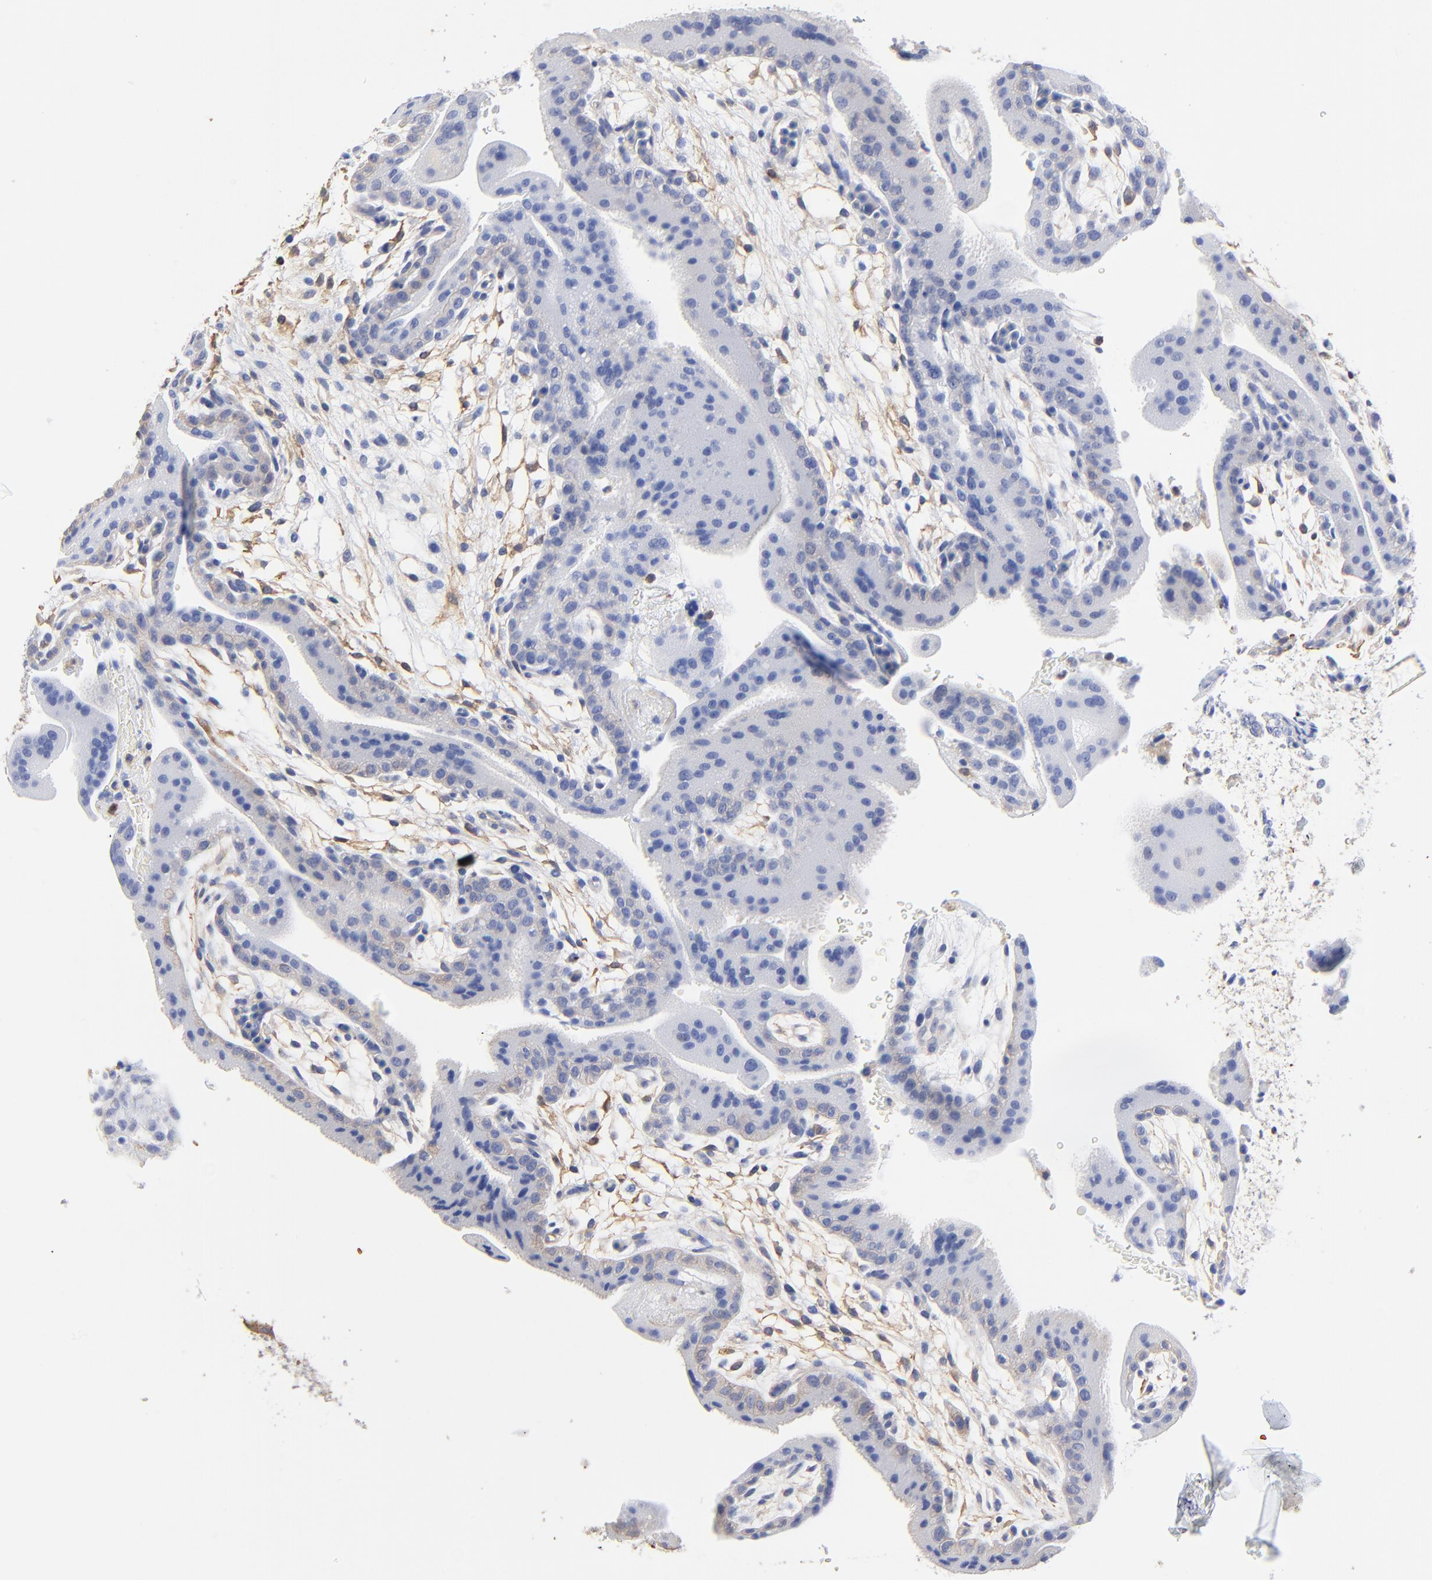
{"staining": {"intensity": "negative", "quantity": "none", "location": "none"}, "tissue": "placenta", "cell_type": "Trophoblastic cells", "image_type": "normal", "snomed": [{"axis": "morphology", "description": "Normal tissue, NOS"}, {"axis": "topography", "description": "Placenta"}], "caption": "The immunohistochemistry (IHC) photomicrograph has no significant expression in trophoblastic cells of placenta.", "gene": "TAGLN2", "patient": {"sex": "female", "age": 19}}